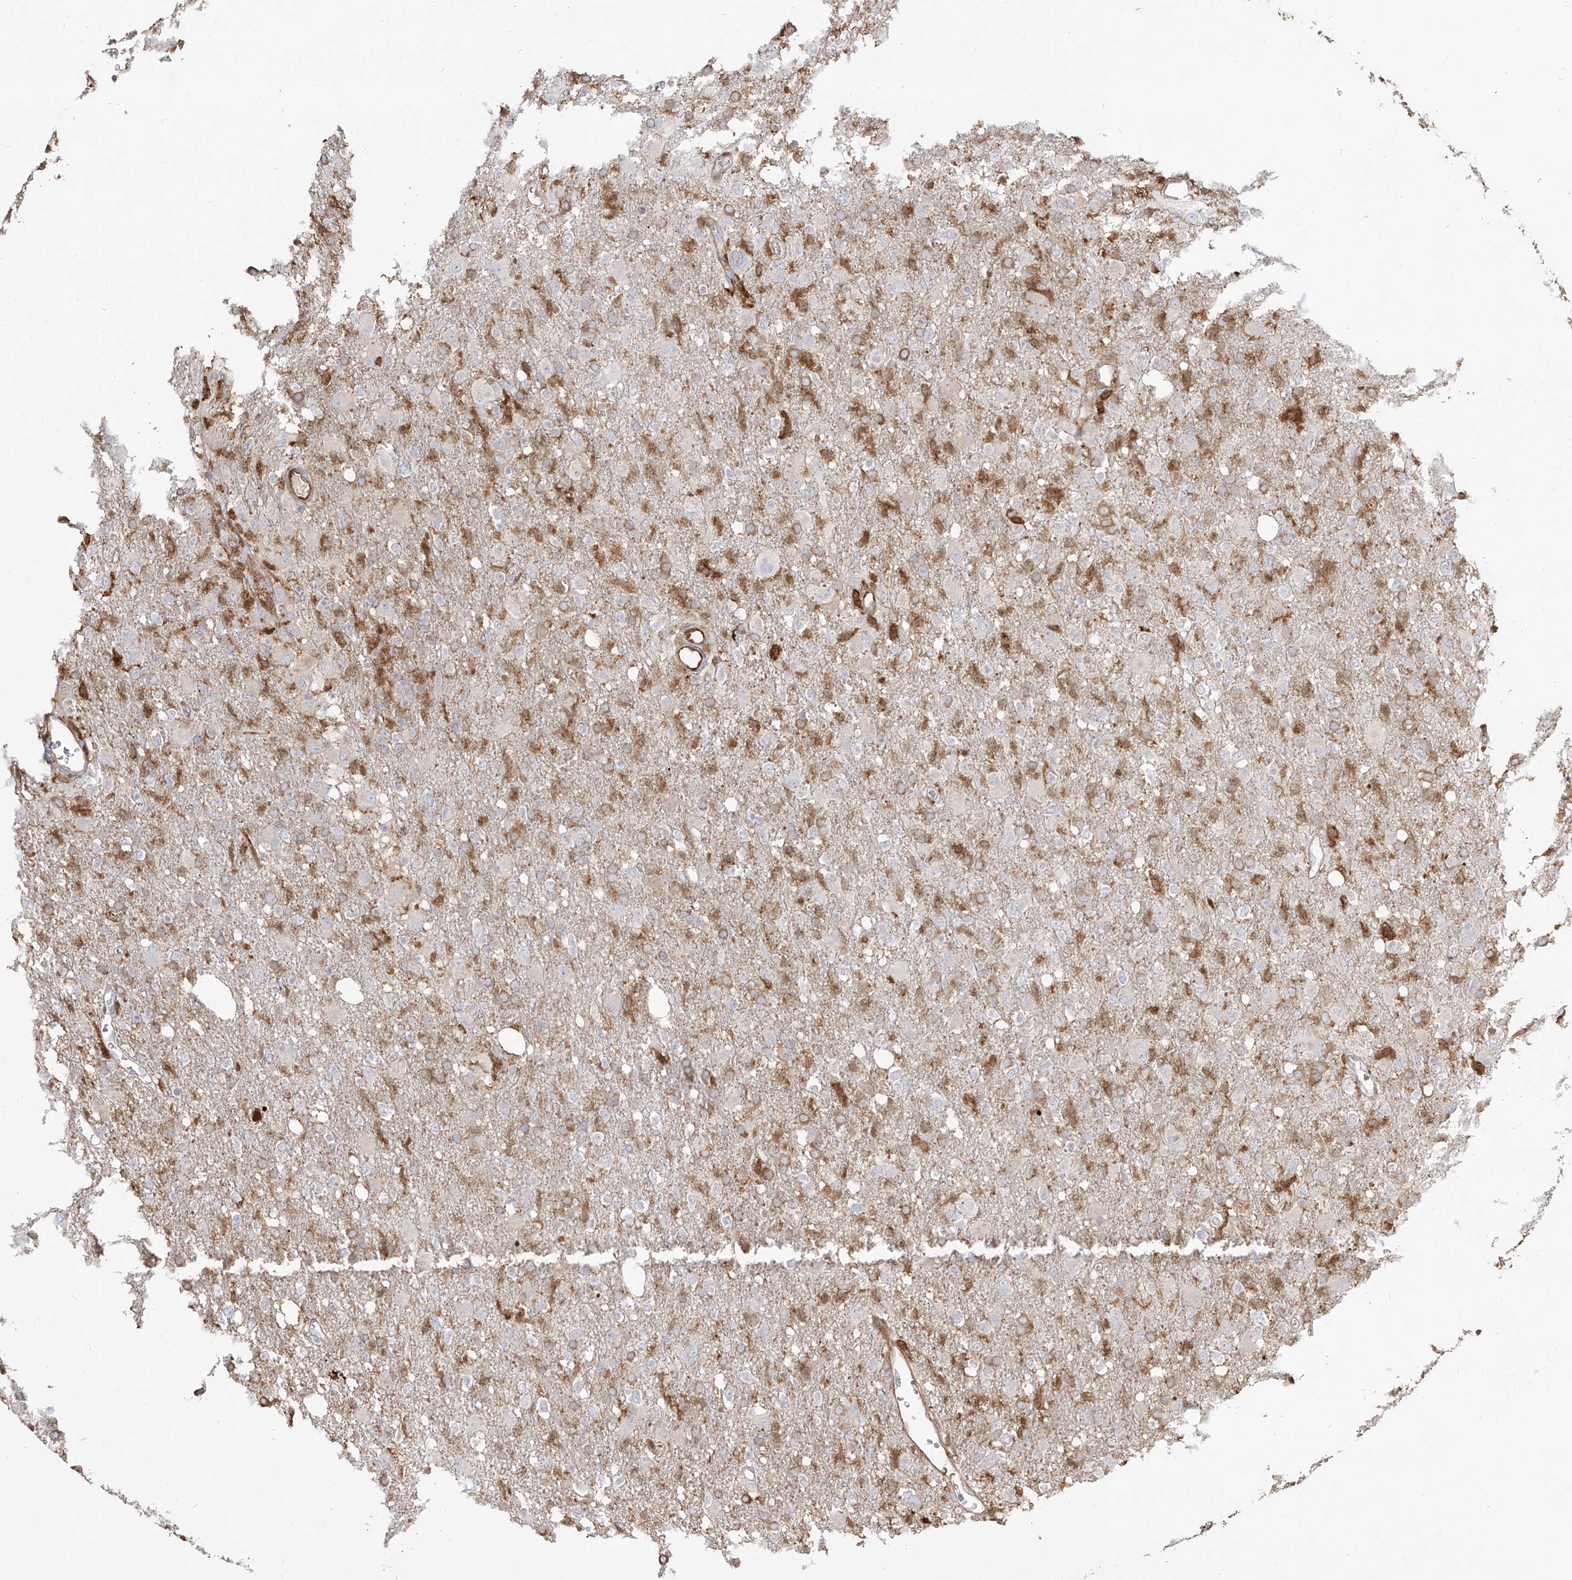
{"staining": {"intensity": "moderate", "quantity": "25%-75%", "location": "cytoplasmic/membranous"}, "tissue": "glioma", "cell_type": "Tumor cells", "image_type": "cancer", "snomed": [{"axis": "morphology", "description": "Glioma, malignant, High grade"}, {"axis": "topography", "description": "Brain"}], "caption": "DAB (3,3'-diaminobenzidine) immunohistochemical staining of malignant high-grade glioma shows moderate cytoplasmic/membranous protein staining in approximately 25%-75% of tumor cells.", "gene": "KYNU", "patient": {"sex": "female", "age": 57}}